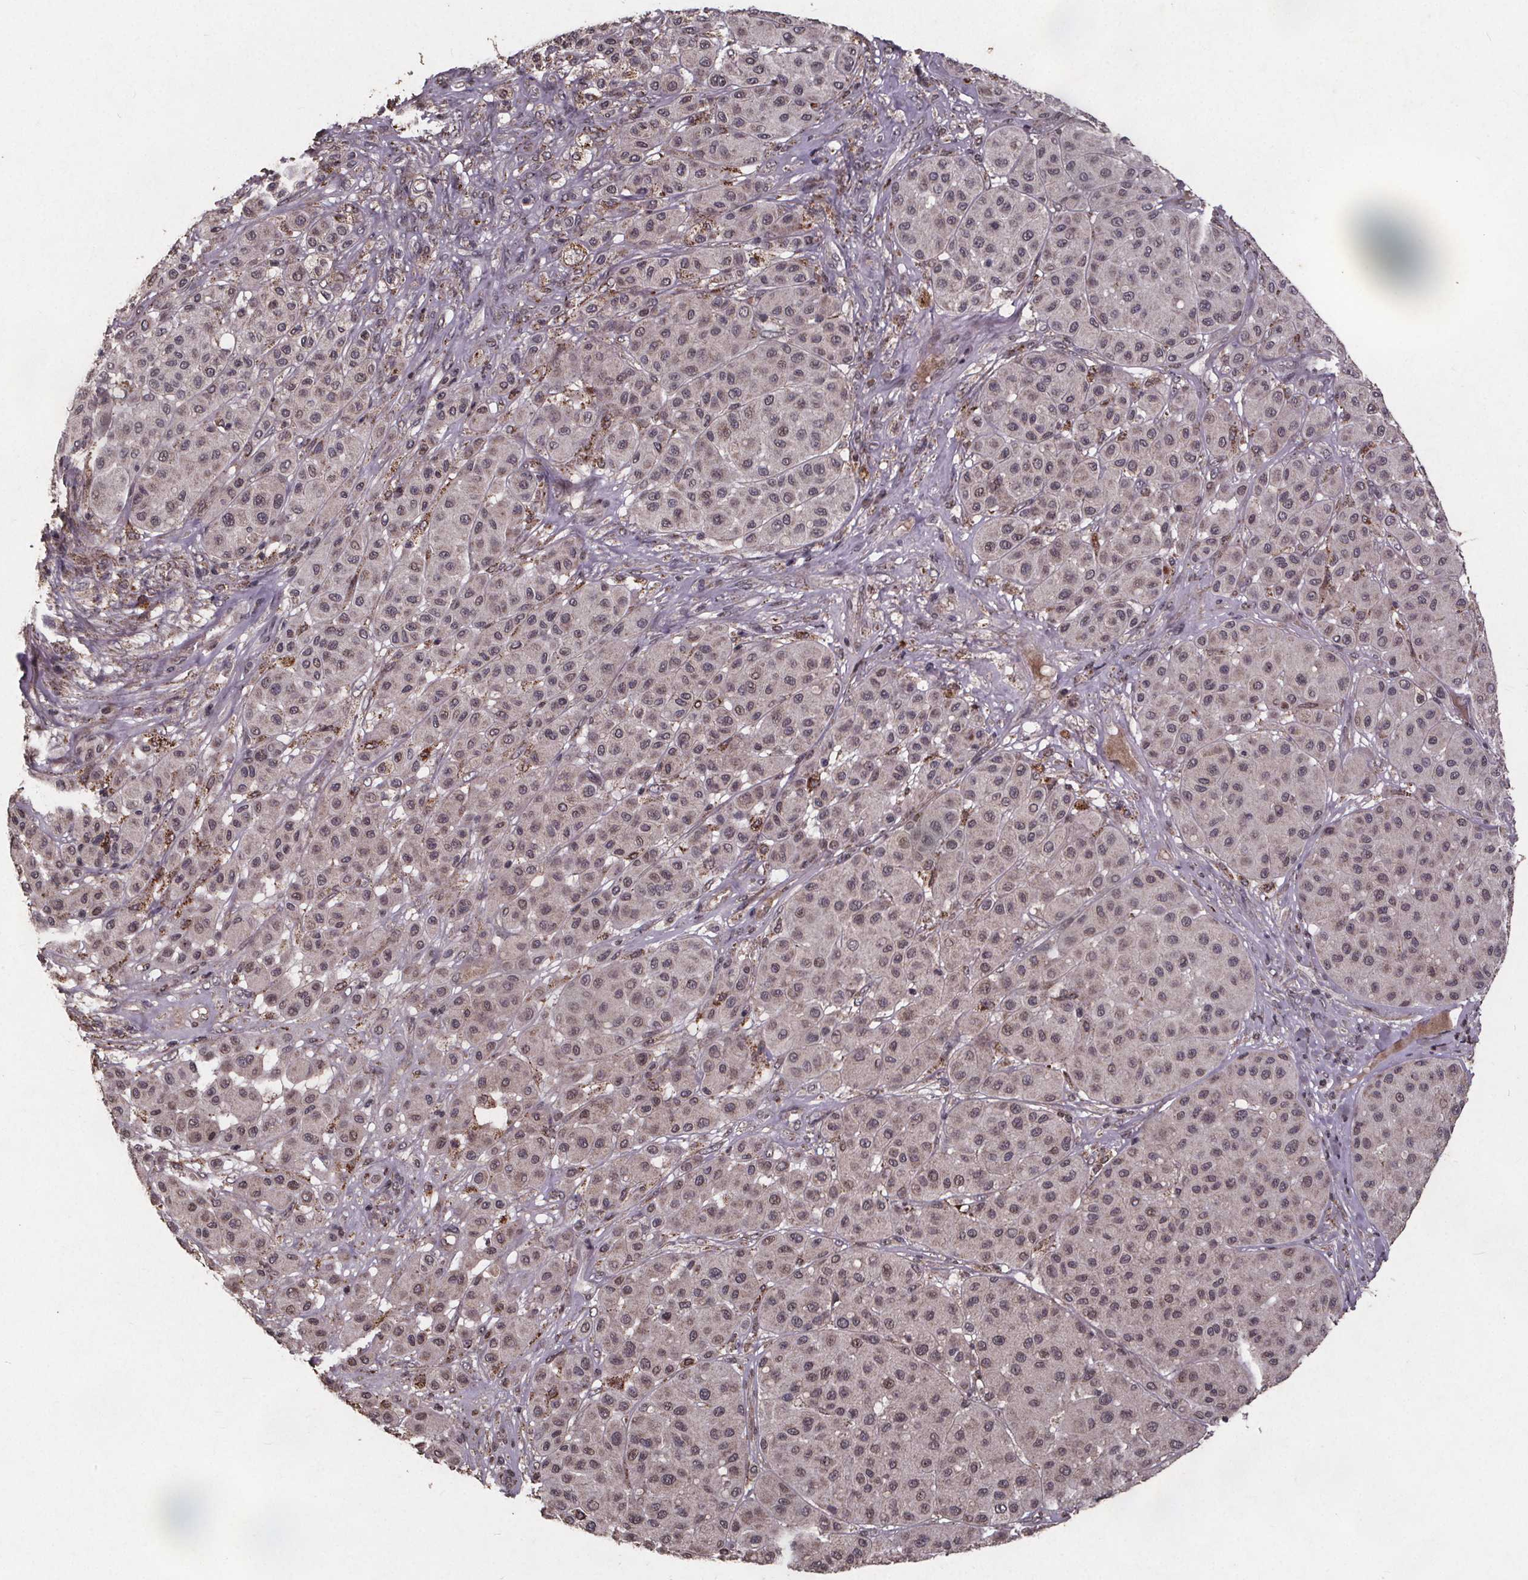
{"staining": {"intensity": "negative", "quantity": "none", "location": "none"}, "tissue": "melanoma", "cell_type": "Tumor cells", "image_type": "cancer", "snomed": [{"axis": "morphology", "description": "Malignant melanoma, Metastatic site"}, {"axis": "topography", "description": "Smooth muscle"}], "caption": "Tumor cells are negative for protein expression in human melanoma.", "gene": "GPX3", "patient": {"sex": "male", "age": 41}}